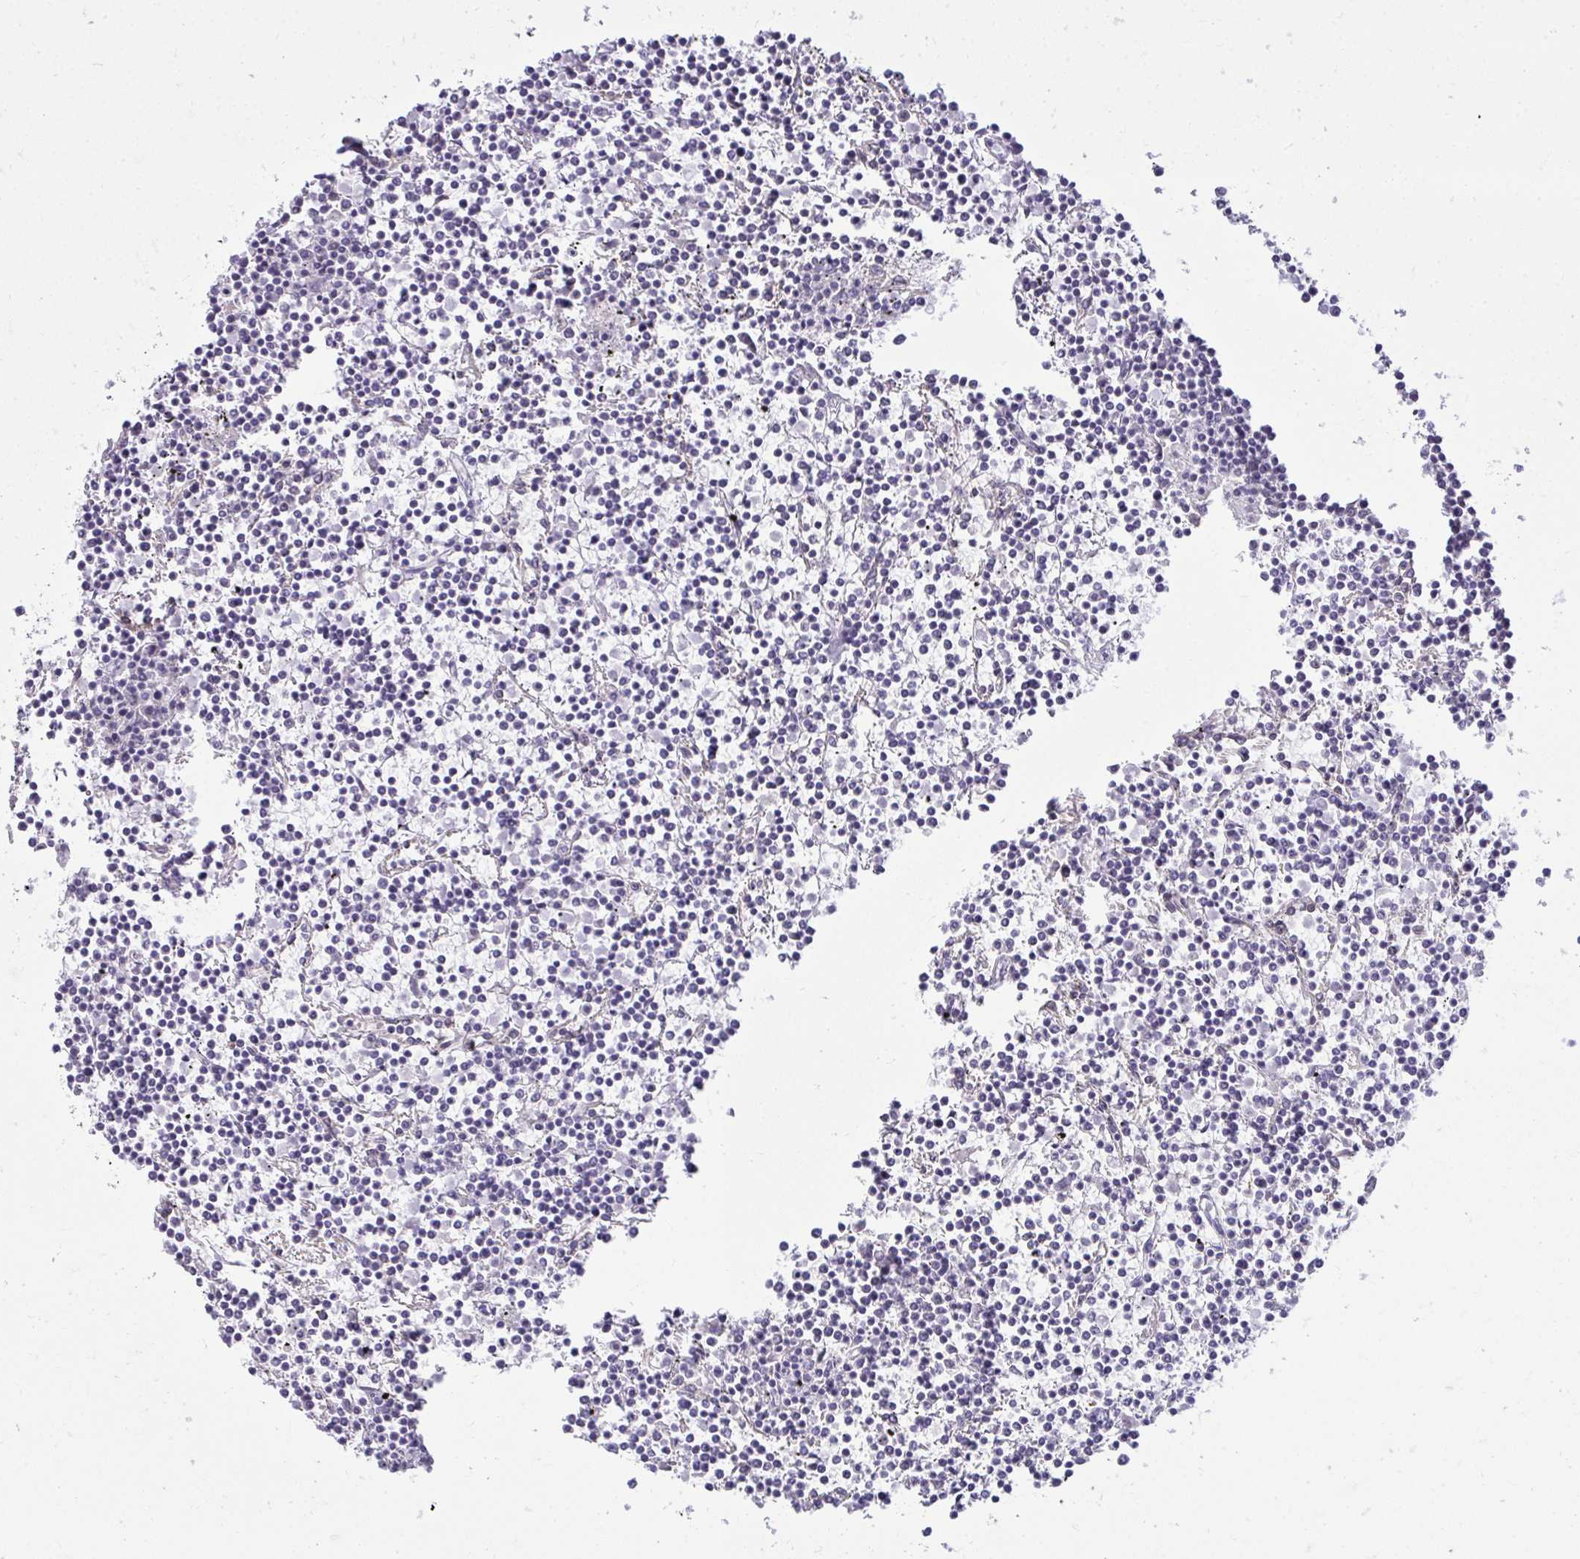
{"staining": {"intensity": "negative", "quantity": "none", "location": "none"}, "tissue": "lymphoma", "cell_type": "Tumor cells", "image_type": "cancer", "snomed": [{"axis": "morphology", "description": "Malignant lymphoma, non-Hodgkin's type, Low grade"}, {"axis": "topography", "description": "Spleen"}], "caption": "This histopathology image is of lymphoma stained with IHC to label a protein in brown with the nuclei are counter-stained blue. There is no positivity in tumor cells.", "gene": "NPPA", "patient": {"sex": "female", "age": 19}}